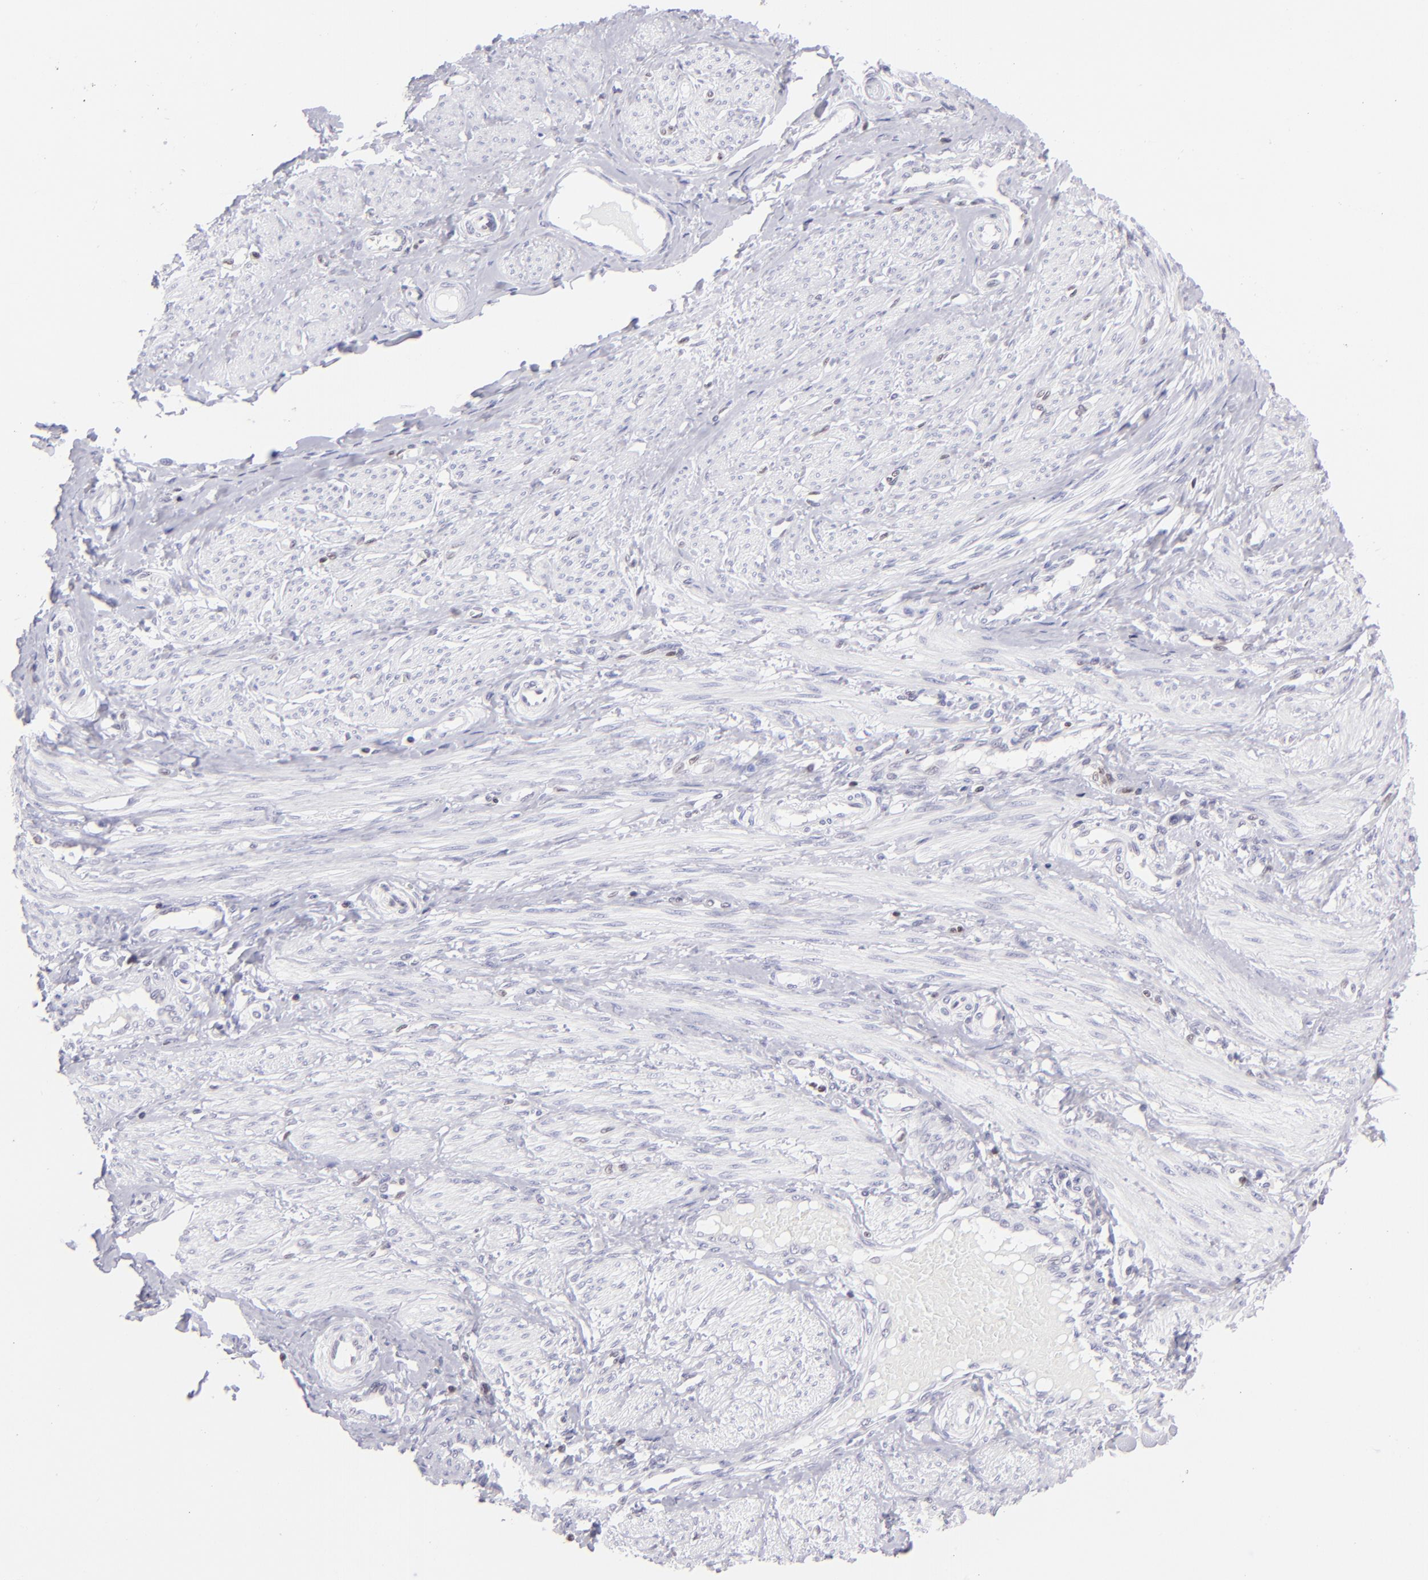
{"staining": {"intensity": "weak", "quantity": "<25%", "location": "nuclear"}, "tissue": "smooth muscle", "cell_type": "Smooth muscle cells", "image_type": "normal", "snomed": [{"axis": "morphology", "description": "Normal tissue, NOS"}, {"axis": "topography", "description": "Smooth muscle"}, {"axis": "topography", "description": "Uterus"}], "caption": "Smooth muscle was stained to show a protein in brown. There is no significant expression in smooth muscle cells.", "gene": "ETS1", "patient": {"sex": "female", "age": 39}}